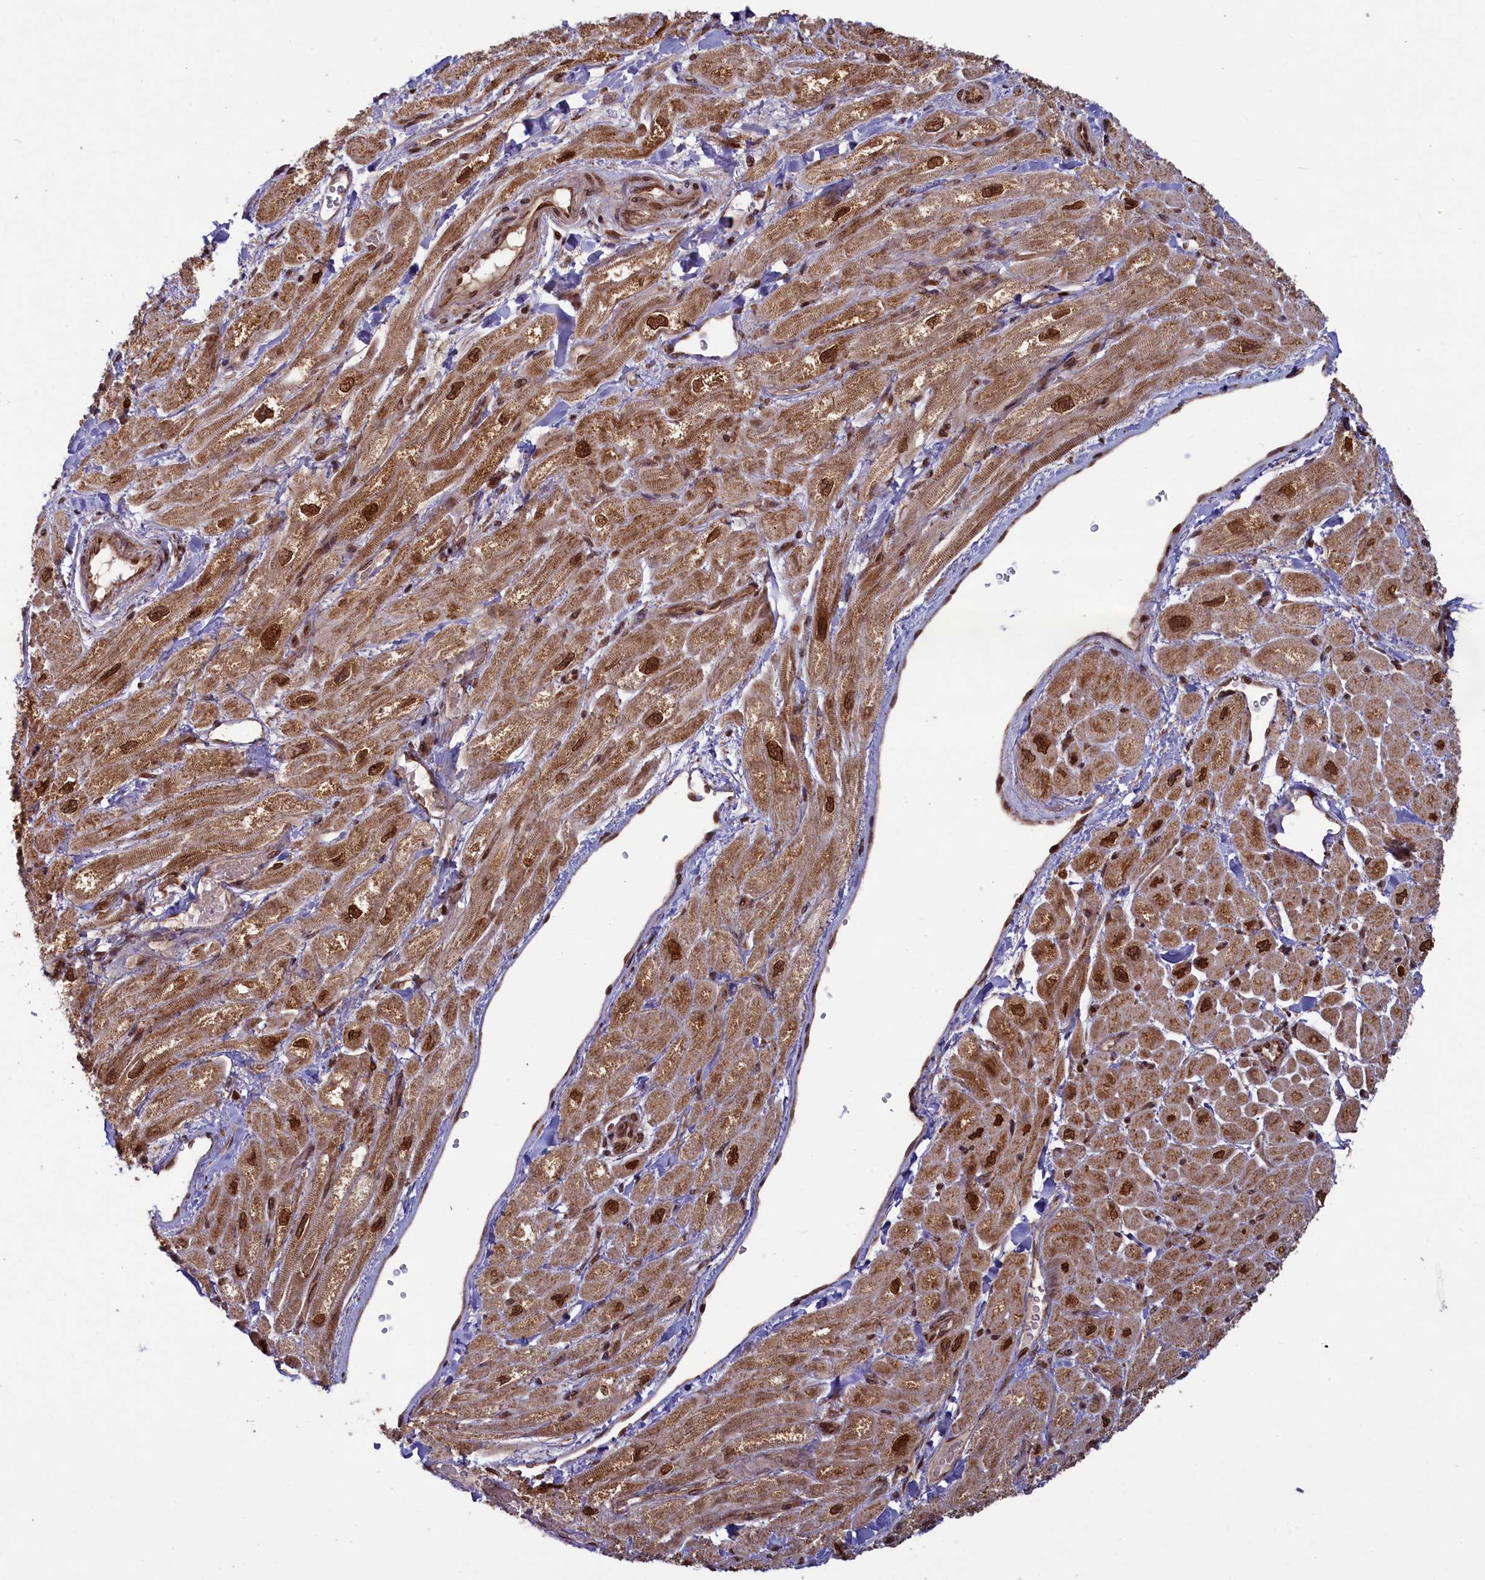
{"staining": {"intensity": "moderate", "quantity": ">75%", "location": "cytoplasmic/membranous,nuclear"}, "tissue": "heart muscle", "cell_type": "Cardiomyocytes", "image_type": "normal", "snomed": [{"axis": "morphology", "description": "Normal tissue, NOS"}, {"axis": "topography", "description": "Heart"}], "caption": "Heart muscle was stained to show a protein in brown. There is medium levels of moderate cytoplasmic/membranous,nuclear staining in about >75% of cardiomyocytes. Ihc stains the protein of interest in brown and the nuclei are stained blue.", "gene": "NAE1", "patient": {"sex": "male", "age": 65}}